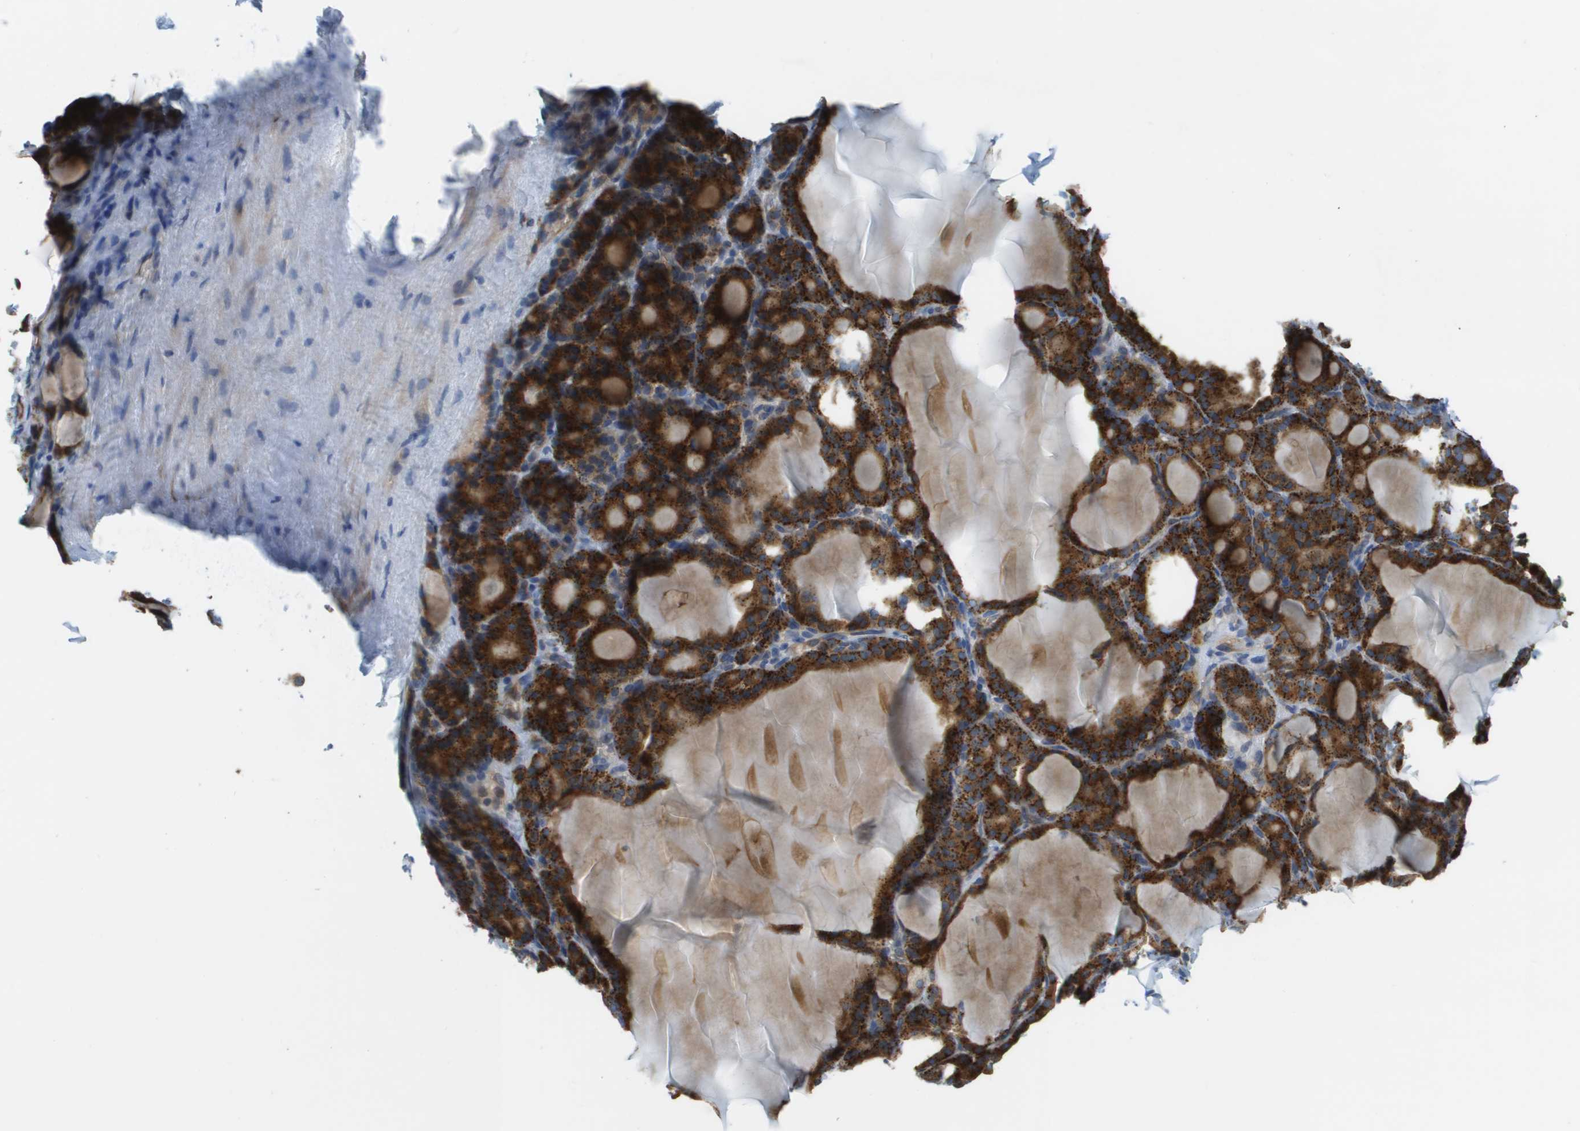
{"staining": {"intensity": "strong", "quantity": ">75%", "location": "cytoplasmic/membranous"}, "tissue": "thyroid gland", "cell_type": "Glandular cells", "image_type": "normal", "snomed": [{"axis": "morphology", "description": "Normal tissue, NOS"}, {"axis": "topography", "description": "Thyroid gland"}], "caption": "Glandular cells show high levels of strong cytoplasmic/membranous positivity in approximately >75% of cells in unremarkable thyroid gland. The staining was performed using DAB (3,3'-diaminobenzidine) to visualize the protein expression in brown, while the nuclei were stained in blue with hematoxylin (Magnification: 20x).", "gene": "CASP10", "patient": {"sex": "female", "age": 28}}